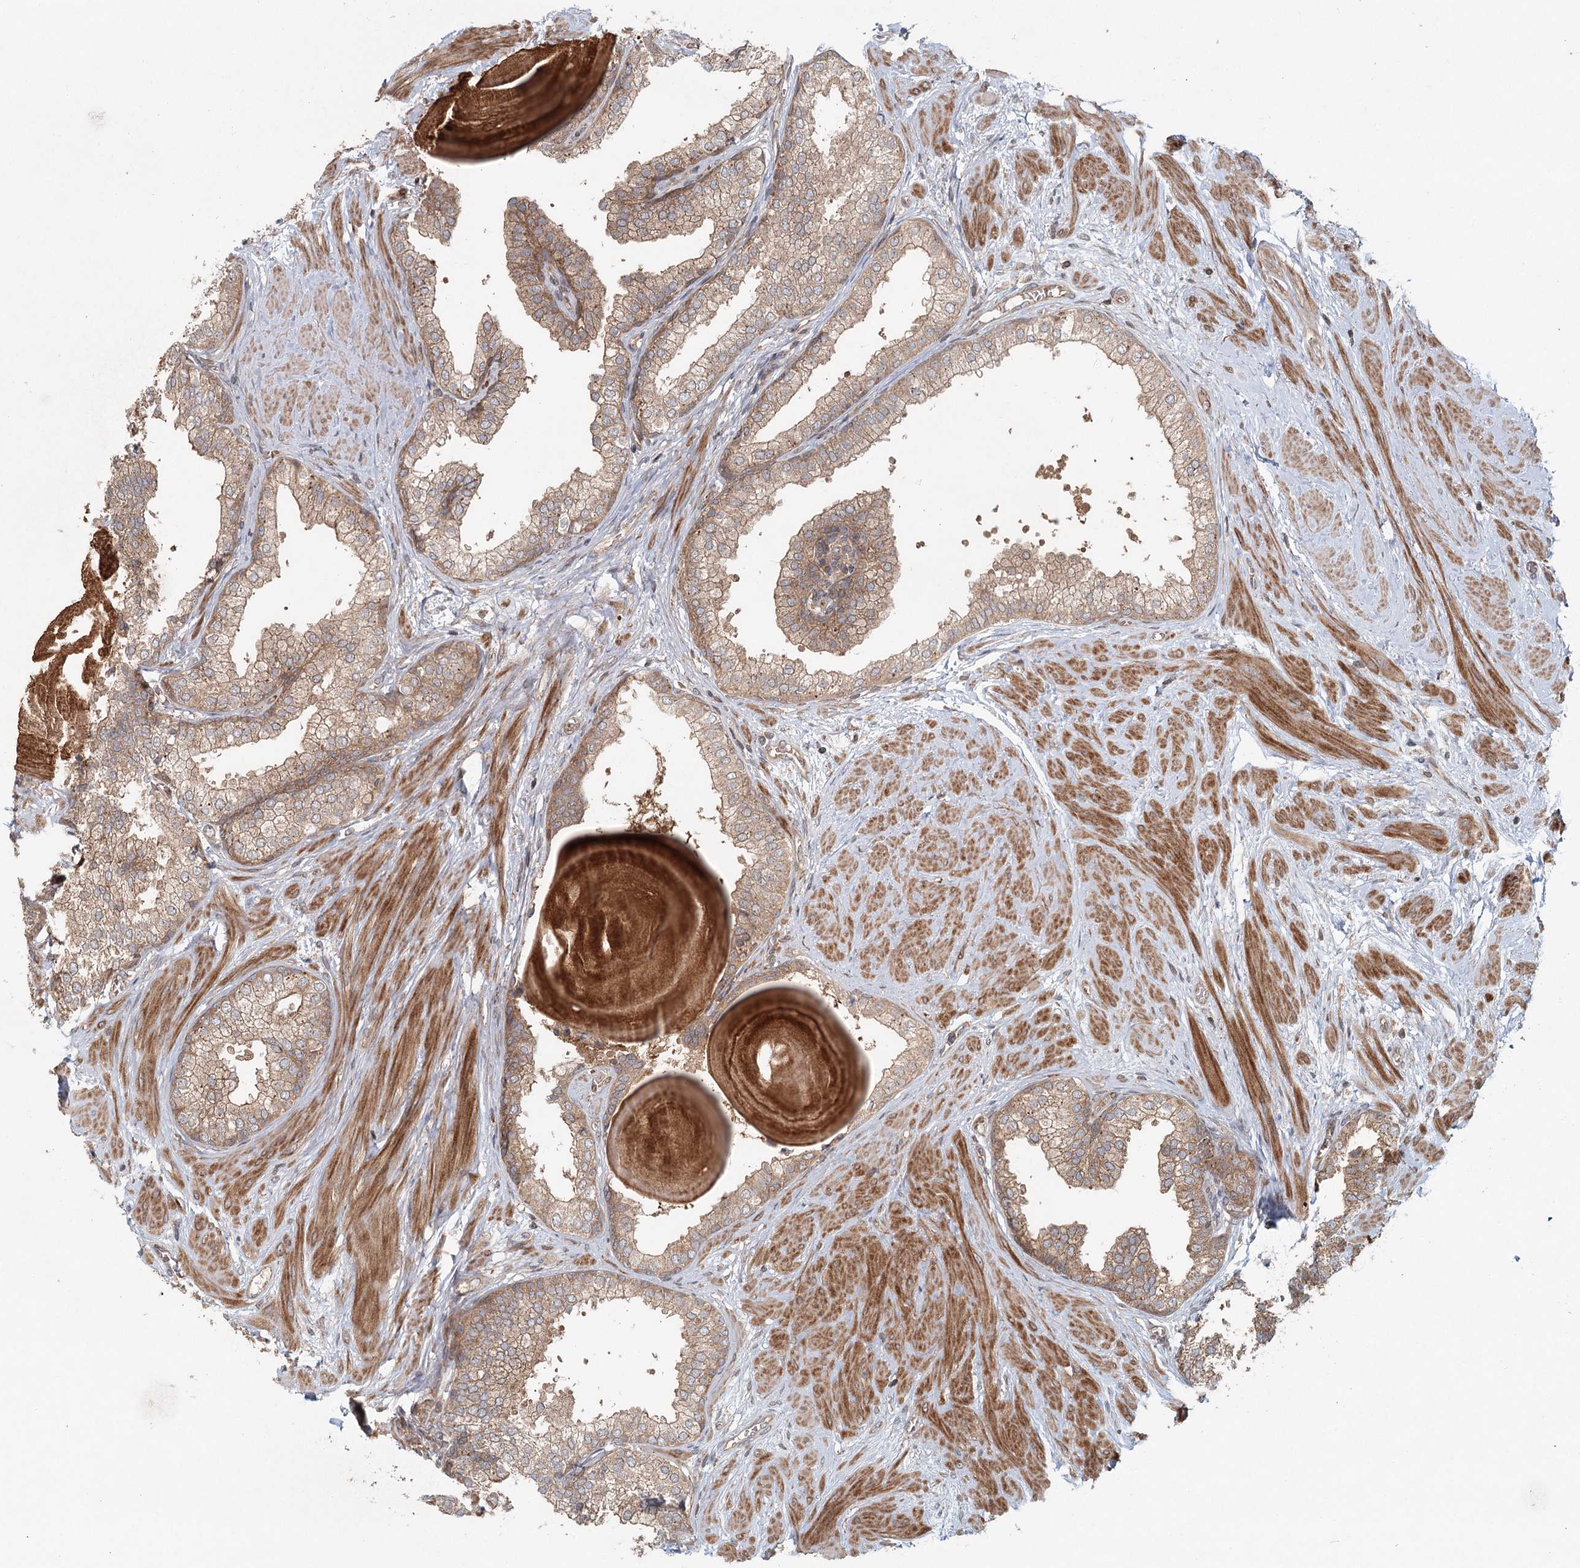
{"staining": {"intensity": "moderate", "quantity": ">75%", "location": "cytoplasmic/membranous"}, "tissue": "prostate", "cell_type": "Glandular cells", "image_type": "normal", "snomed": [{"axis": "morphology", "description": "Normal tissue, NOS"}, {"axis": "topography", "description": "Prostate"}], "caption": "Glandular cells demonstrate medium levels of moderate cytoplasmic/membranous positivity in about >75% of cells in unremarkable human prostate.", "gene": "ENSG00000273217", "patient": {"sex": "male", "age": 48}}